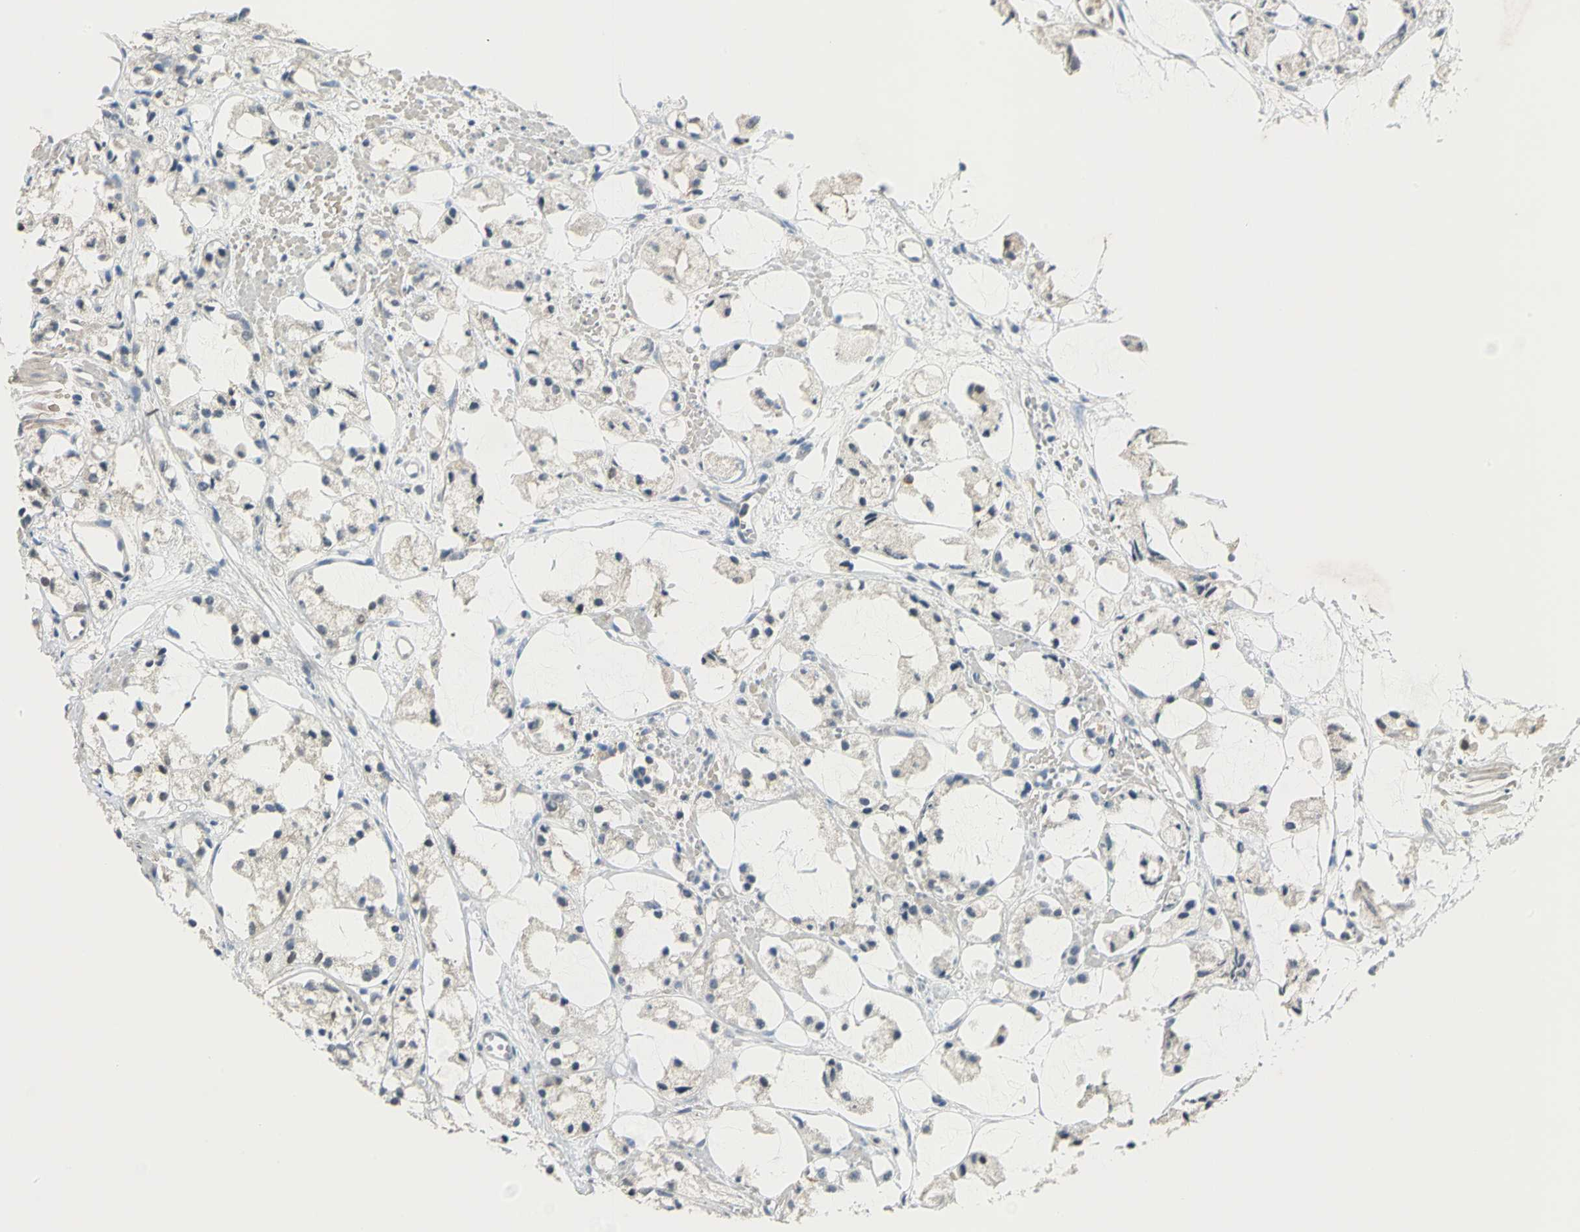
{"staining": {"intensity": "negative", "quantity": "none", "location": "none"}, "tissue": "prostate cancer", "cell_type": "Tumor cells", "image_type": "cancer", "snomed": [{"axis": "morphology", "description": "Adenocarcinoma, High grade"}, {"axis": "topography", "description": "Prostate"}], "caption": "An immunohistochemistry (IHC) histopathology image of prostate cancer (adenocarcinoma (high-grade)) is shown. There is no staining in tumor cells of prostate cancer (adenocarcinoma (high-grade)).", "gene": "PROC", "patient": {"sex": "male", "age": 85}}